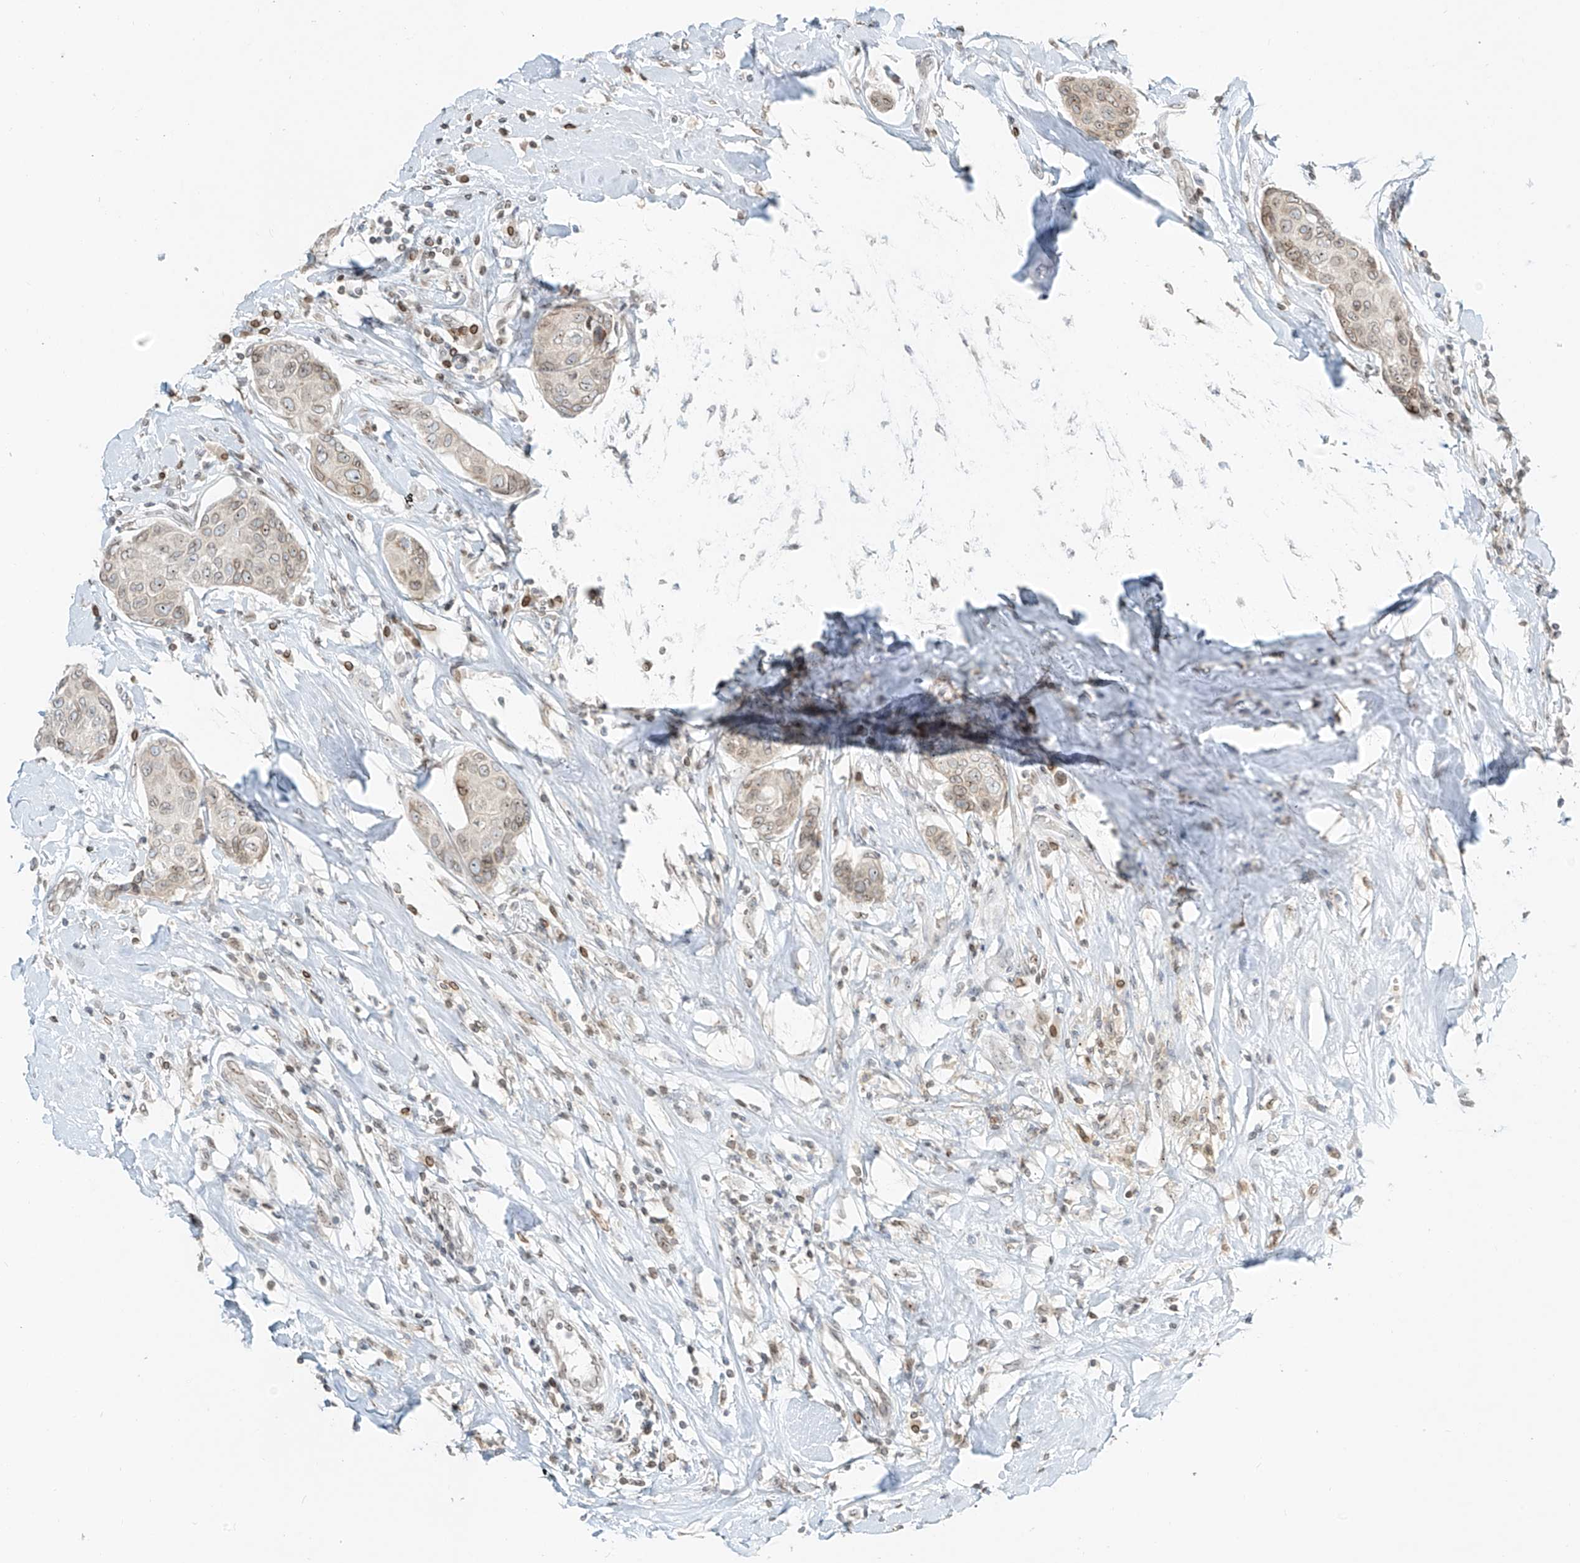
{"staining": {"intensity": "weak", "quantity": "25%-75%", "location": "cytoplasmic/membranous,nuclear"}, "tissue": "breast cancer", "cell_type": "Tumor cells", "image_type": "cancer", "snomed": [{"axis": "morphology", "description": "Duct carcinoma"}, {"axis": "topography", "description": "Breast"}], "caption": "About 25%-75% of tumor cells in human intraductal carcinoma (breast) demonstrate weak cytoplasmic/membranous and nuclear protein staining as visualized by brown immunohistochemical staining.", "gene": "SAMD15", "patient": {"sex": "female", "age": 80}}